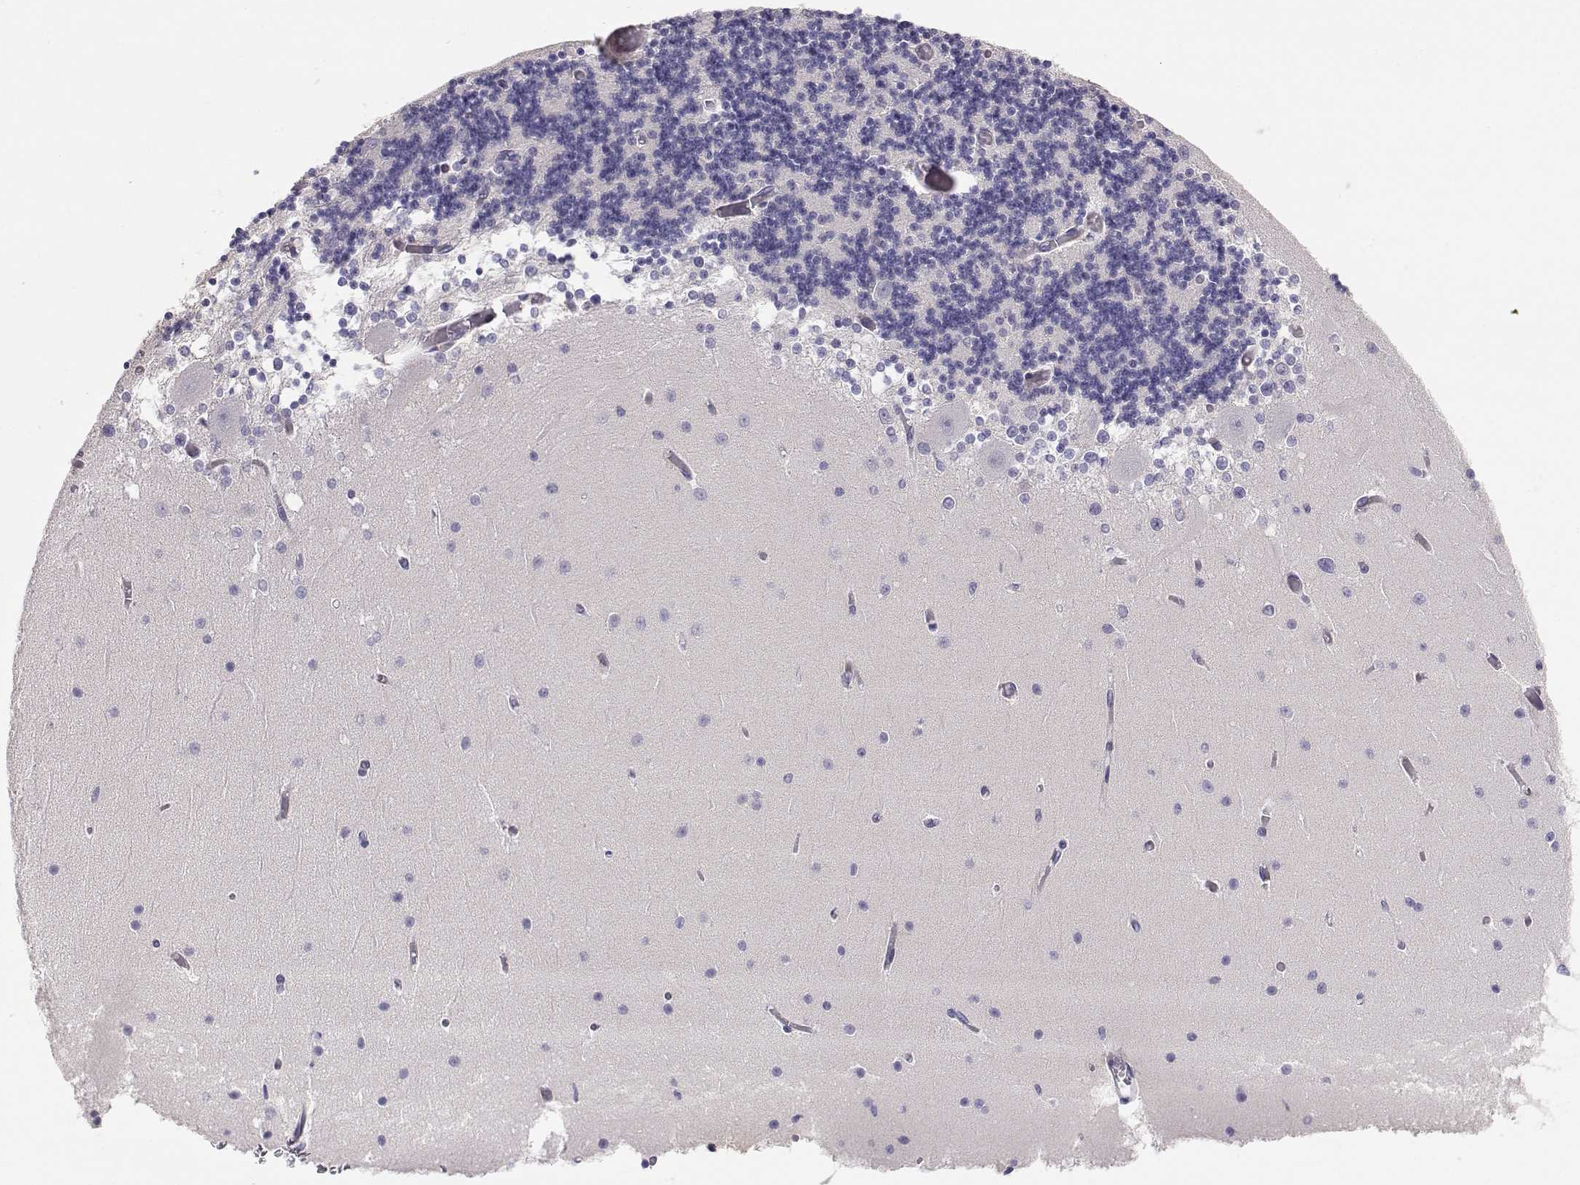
{"staining": {"intensity": "negative", "quantity": "none", "location": "none"}, "tissue": "cerebellum", "cell_type": "Cells in granular layer", "image_type": "normal", "snomed": [{"axis": "morphology", "description": "Normal tissue, NOS"}, {"axis": "topography", "description": "Cerebellum"}], "caption": "This is an immunohistochemistry histopathology image of normal cerebellum. There is no expression in cells in granular layer.", "gene": "CDHR1", "patient": {"sex": "female", "age": 28}}